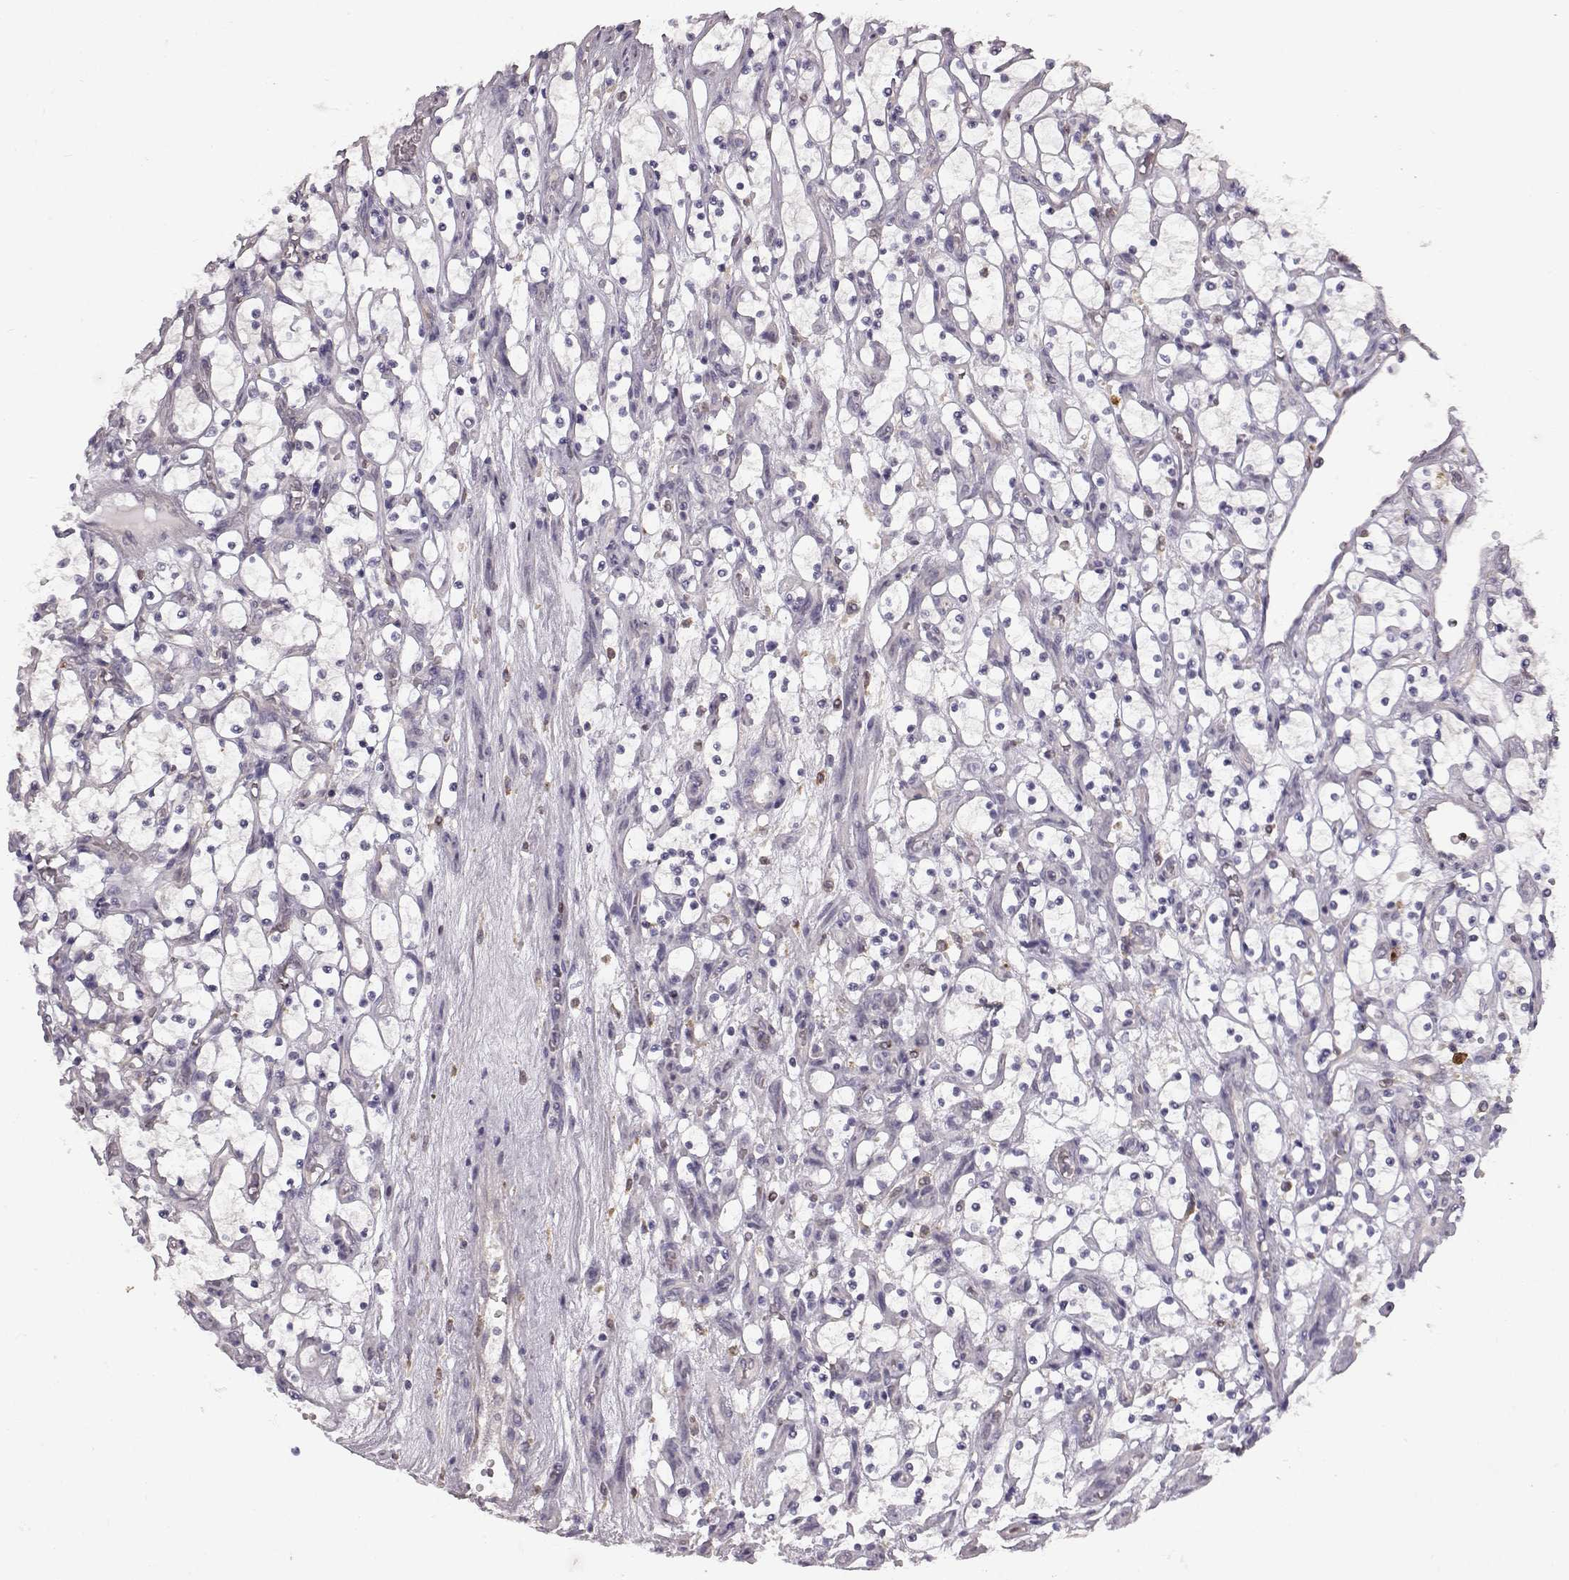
{"staining": {"intensity": "negative", "quantity": "none", "location": "none"}, "tissue": "renal cancer", "cell_type": "Tumor cells", "image_type": "cancer", "snomed": [{"axis": "morphology", "description": "Adenocarcinoma, NOS"}, {"axis": "topography", "description": "Kidney"}], "caption": "Renal adenocarcinoma was stained to show a protein in brown. There is no significant staining in tumor cells.", "gene": "SPAG17", "patient": {"sex": "female", "age": 69}}